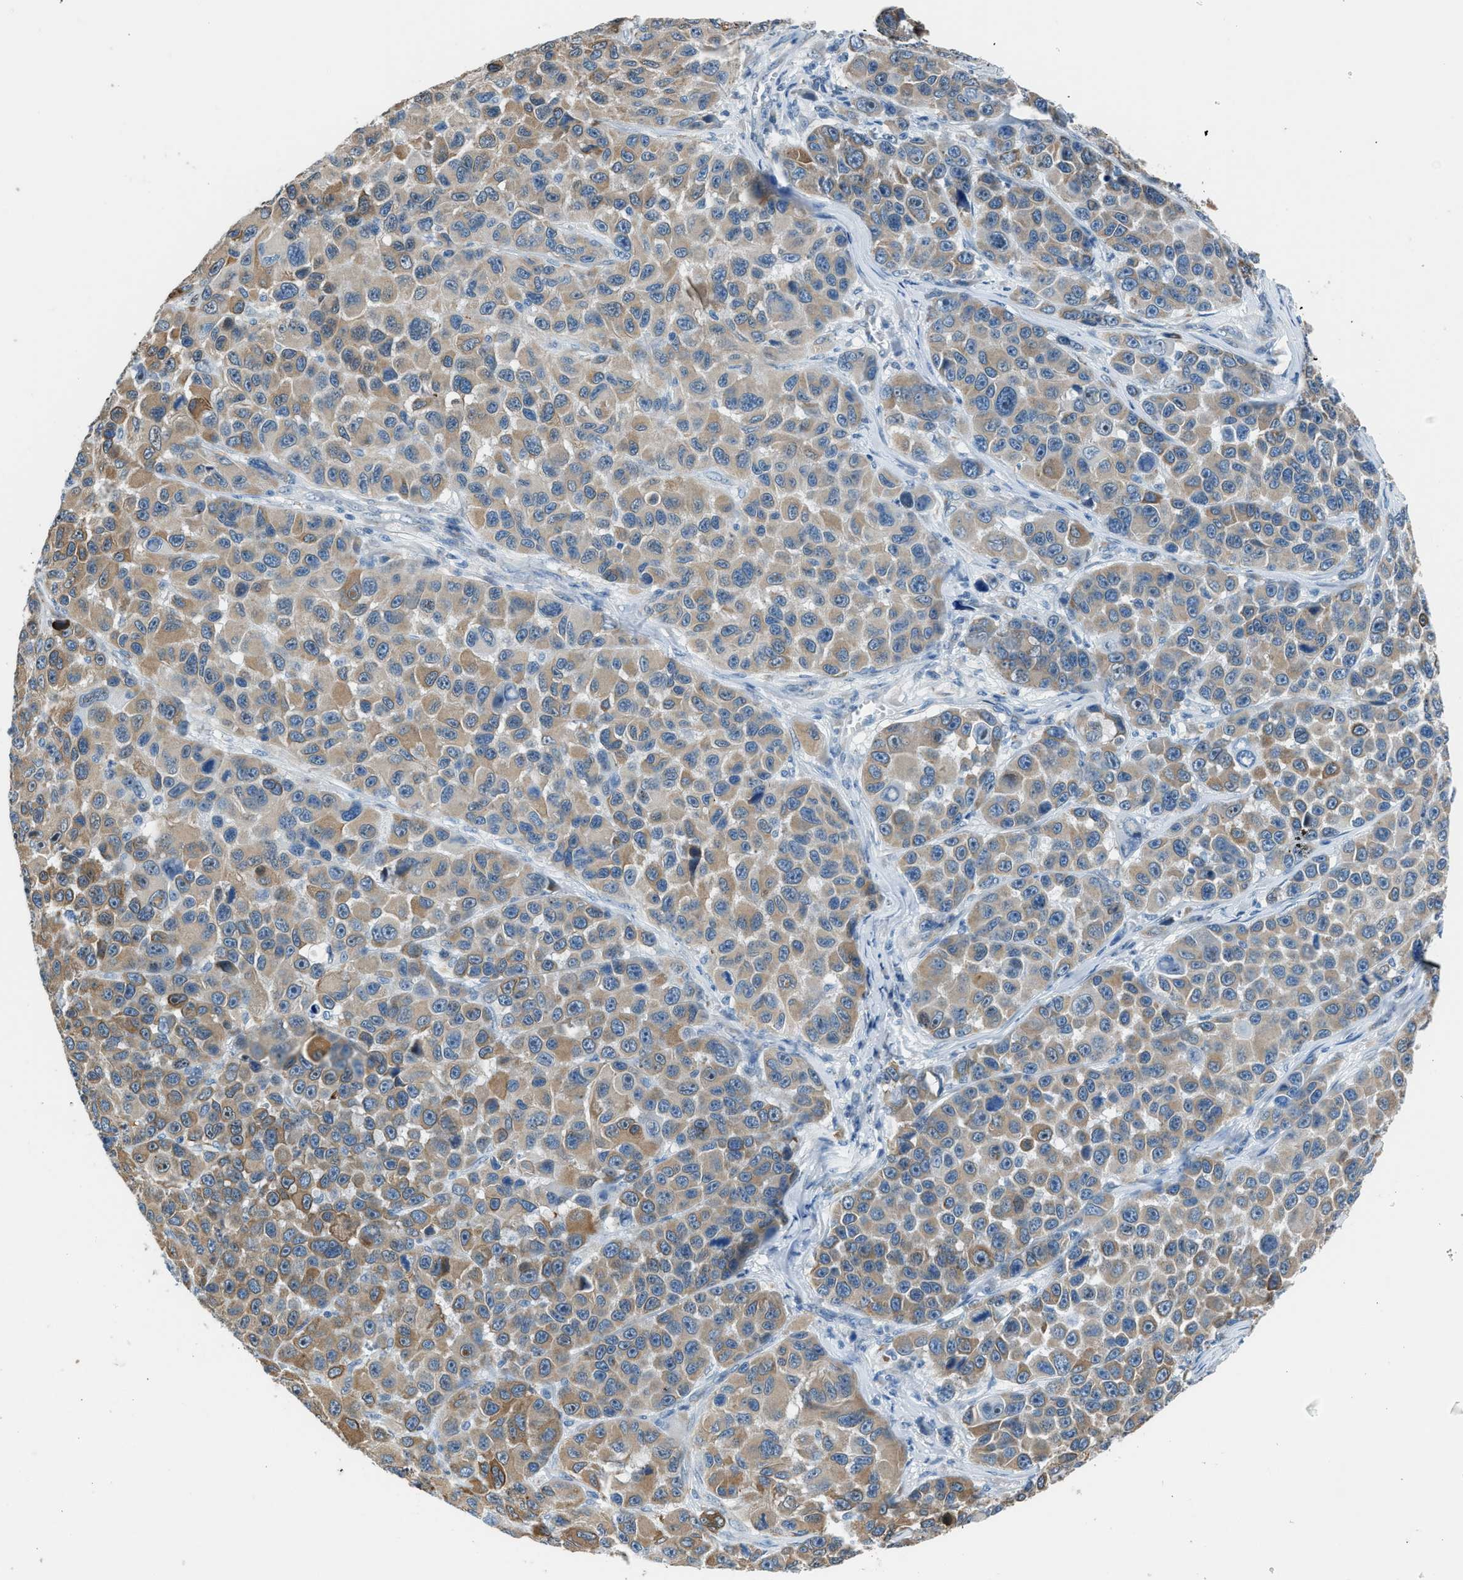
{"staining": {"intensity": "moderate", "quantity": ">75%", "location": "cytoplasmic/membranous"}, "tissue": "melanoma", "cell_type": "Tumor cells", "image_type": "cancer", "snomed": [{"axis": "morphology", "description": "Malignant melanoma, NOS"}, {"axis": "topography", "description": "Skin"}], "caption": "This is a photomicrograph of immunohistochemistry (IHC) staining of melanoma, which shows moderate positivity in the cytoplasmic/membranous of tumor cells.", "gene": "RNF41", "patient": {"sex": "male", "age": 53}}